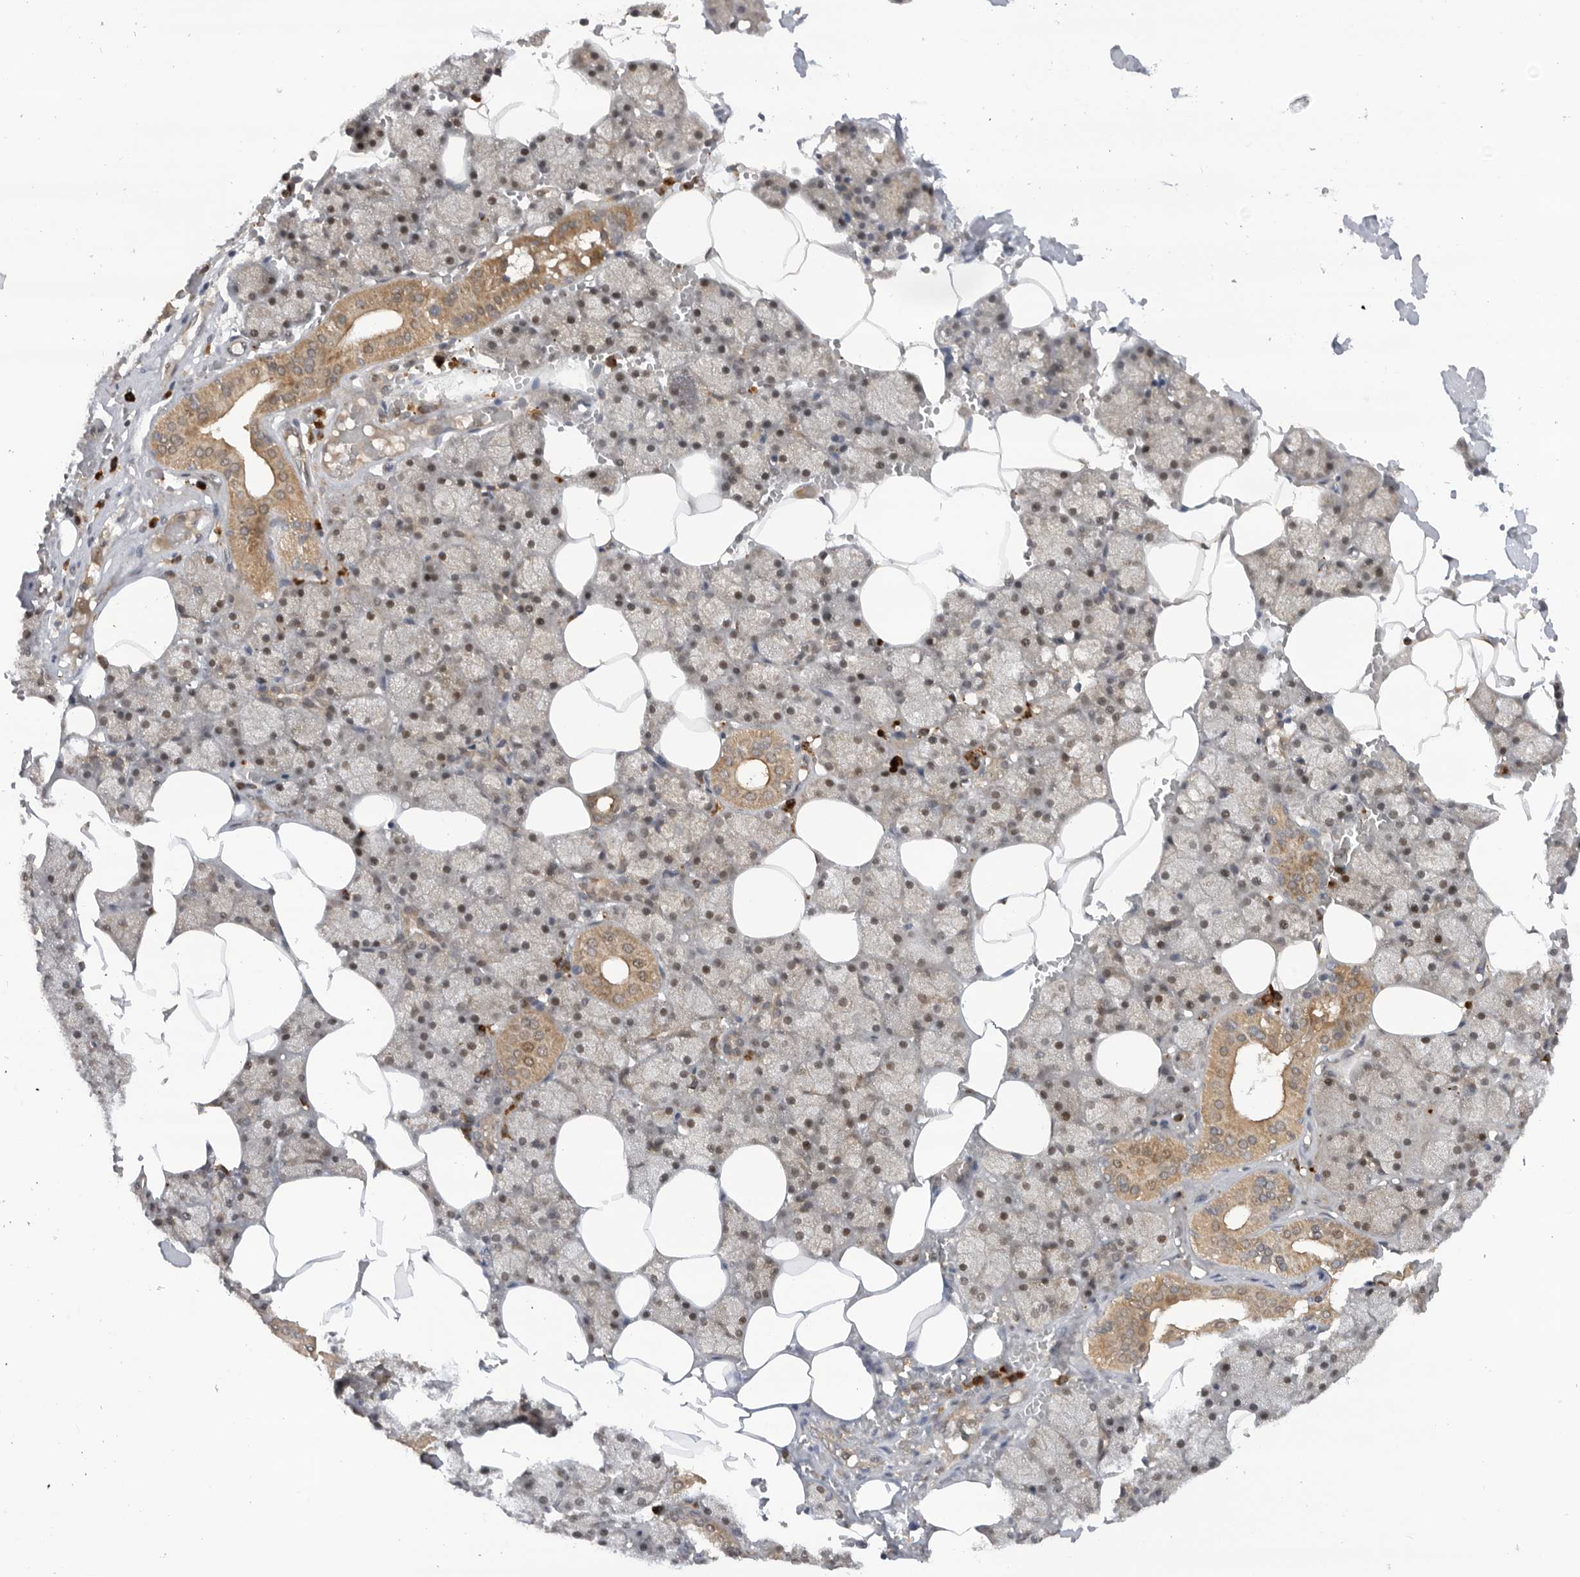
{"staining": {"intensity": "moderate", "quantity": "25%-75%", "location": "cytoplasmic/membranous,nuclear"}, "tissue": "salivary gland", "cell_type": "Glandular cells", "image_type": "normal", "snomed": [{"axis": "morphology", "description": "Normal tissue, NOS"}, {"axis": "topography", "description": "Salivary gland"}], "caption": "DAB immunohistochemical staining of benign human salivary gland shows moderate cytoplasmic/membranous,nuclear protein positivity in approximately 25%-75% of glandular cells.", "gene": "DCAF8", "patient": {"sex": "male", "age": 62}}